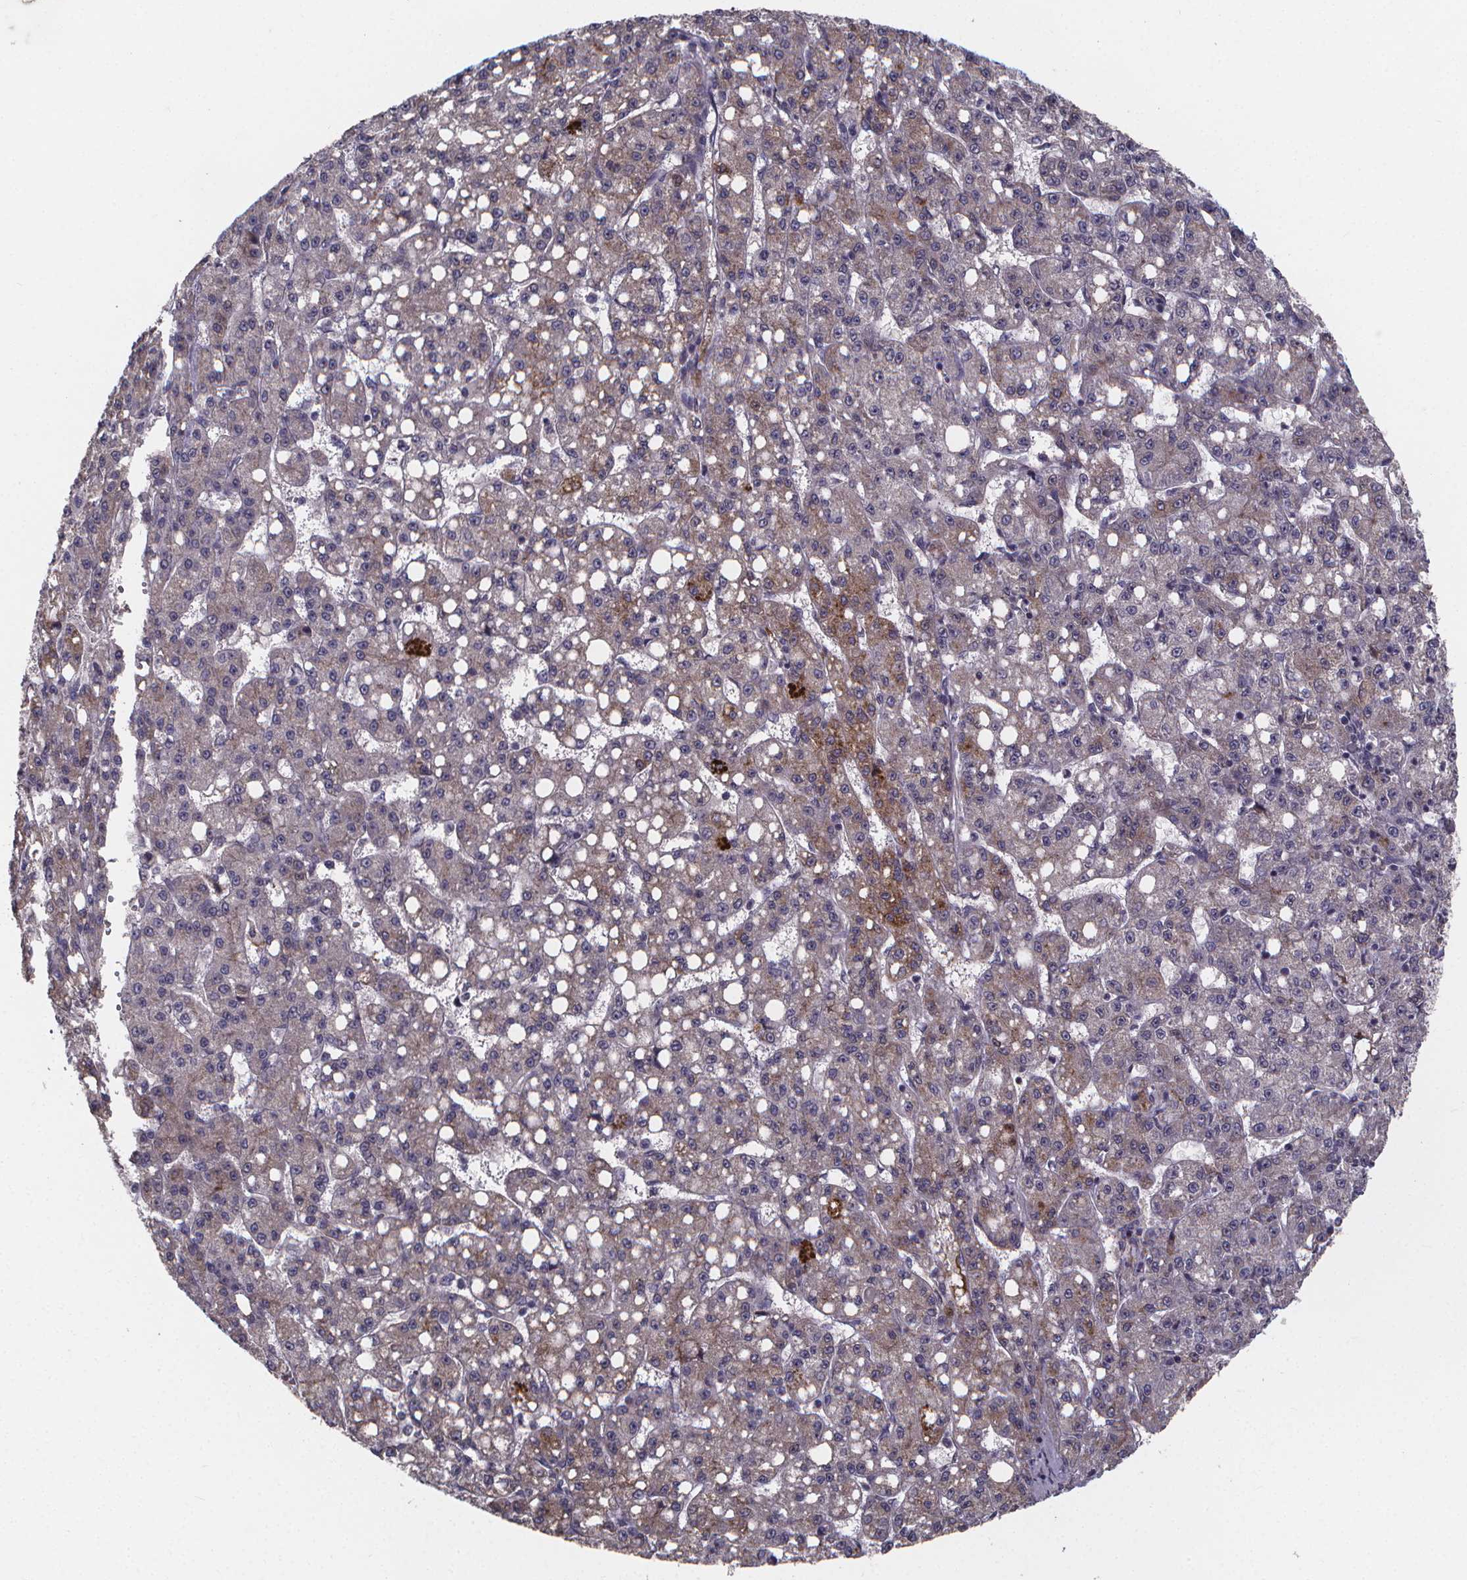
{"staining": {"intensity": "weak", "quantity": "<25%", "location": "cytoplasmic/membranous"}, "tissue": "liver cancer", "cell_type": "Tumor cells", "image_type": "cancer", "snomed": [{"axis": "morphology", "description": "Carcinoma, Hepatocellular, NOS"}, {"axis": "topography", "description": "Liver"}], "caption": "Protein analysis of liver cancer (hepatocellular carcinoma) displays no significant staining in tumor cells.", "gene": "AGT", "patient": {"sex": "female", "age": 65}}